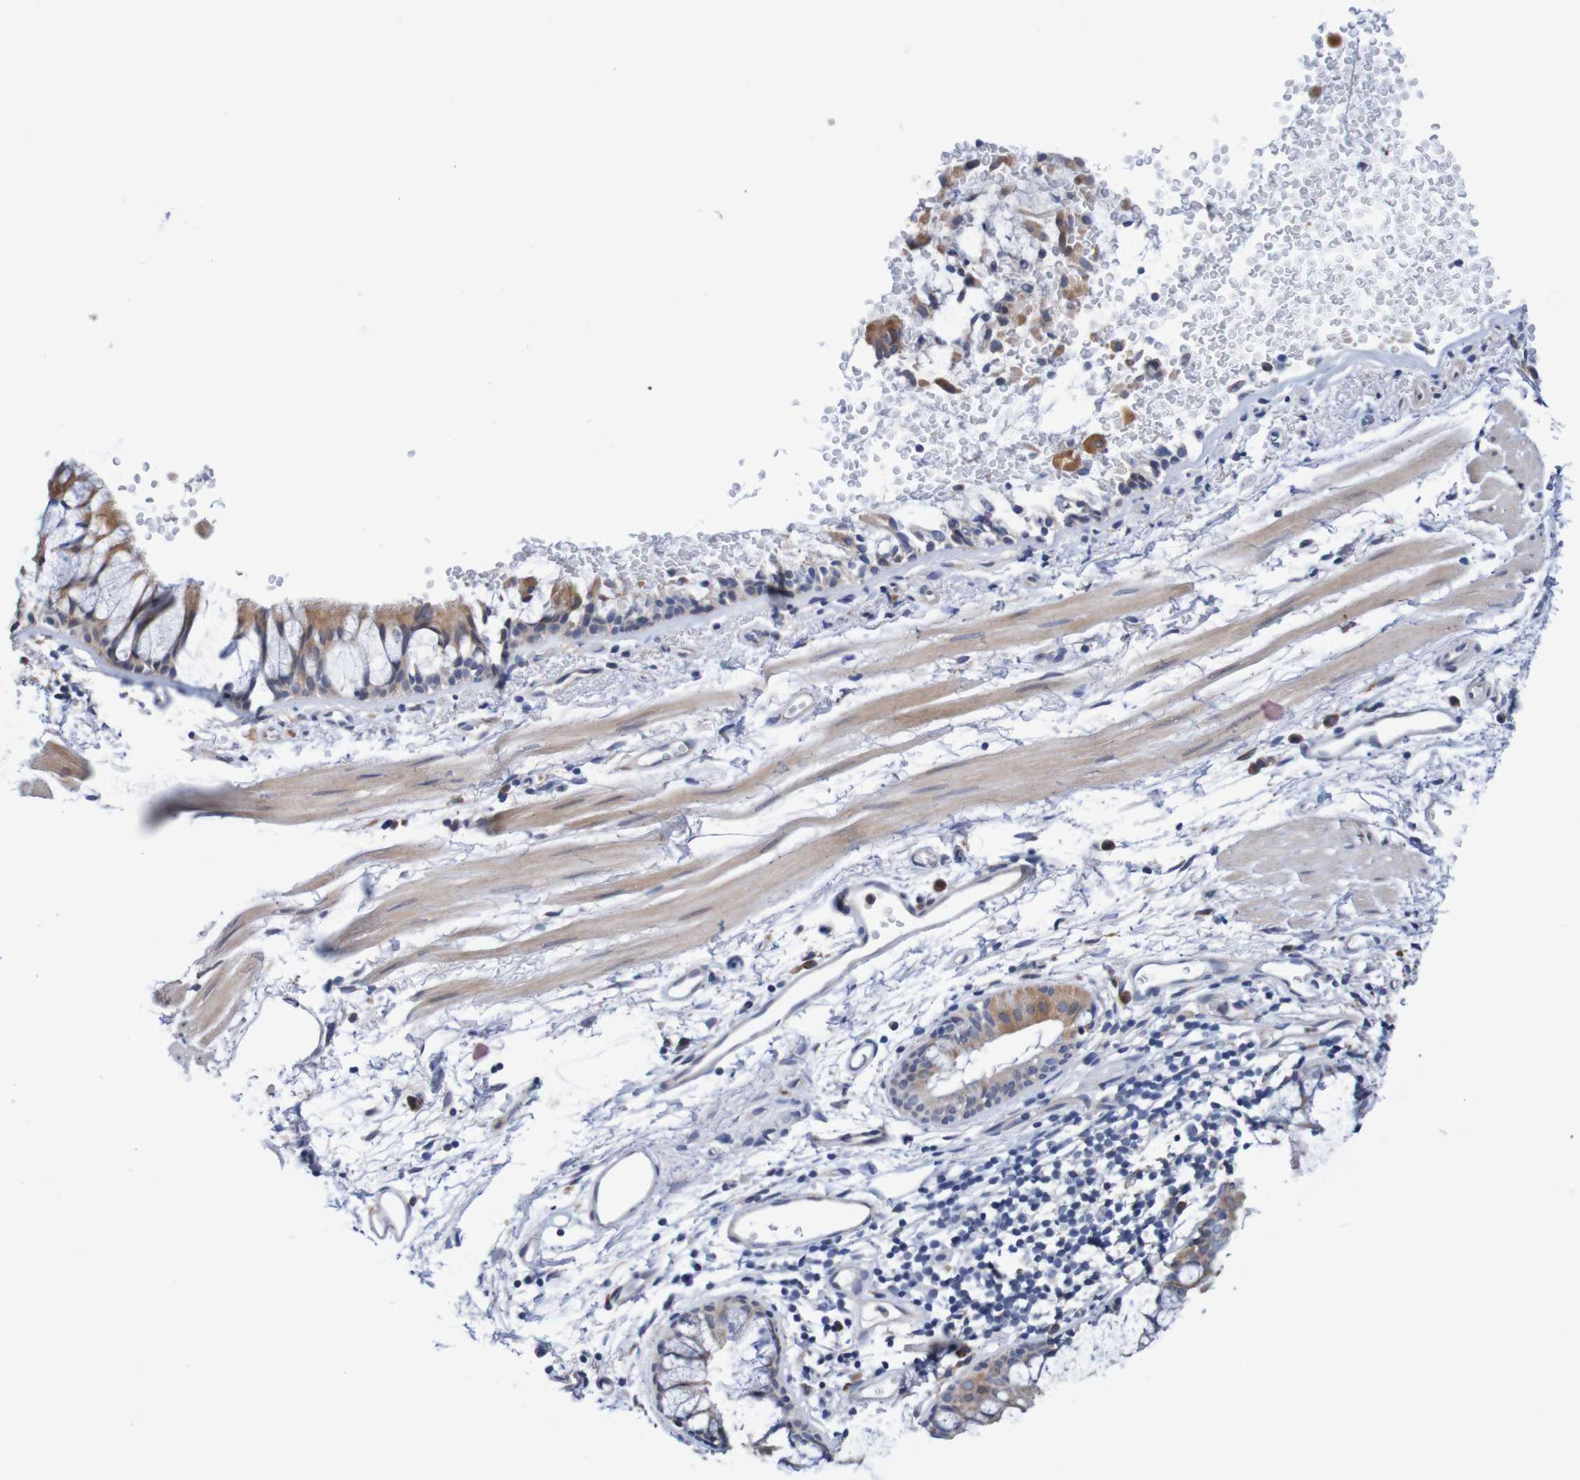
{"staining": {"intensity": "moderate", "quantity": ">75%", "location": "cytoplasmic/membranous"}, "tissue": "bronchus", "cell_type": "Respiratory epithelial cells", "image_type": "normal", "snomed": [{"axis": "morphology", "description": "Normal tissue, NOS"}, {"axis": "topography", "description": "Cartilage tissue"}, {"axis": "topography", "description": "Bronchus"}], "caption": "Bronchus stained with IHC exhibits moderate cytoplasmic/membranous positivity in approximately >75% of respiratory epithelial cells. (DAB = brown stain, brightfield microscopy at high magnification).", "gene": "FIBP", "patient": {"sex": "female", "age": 53}}